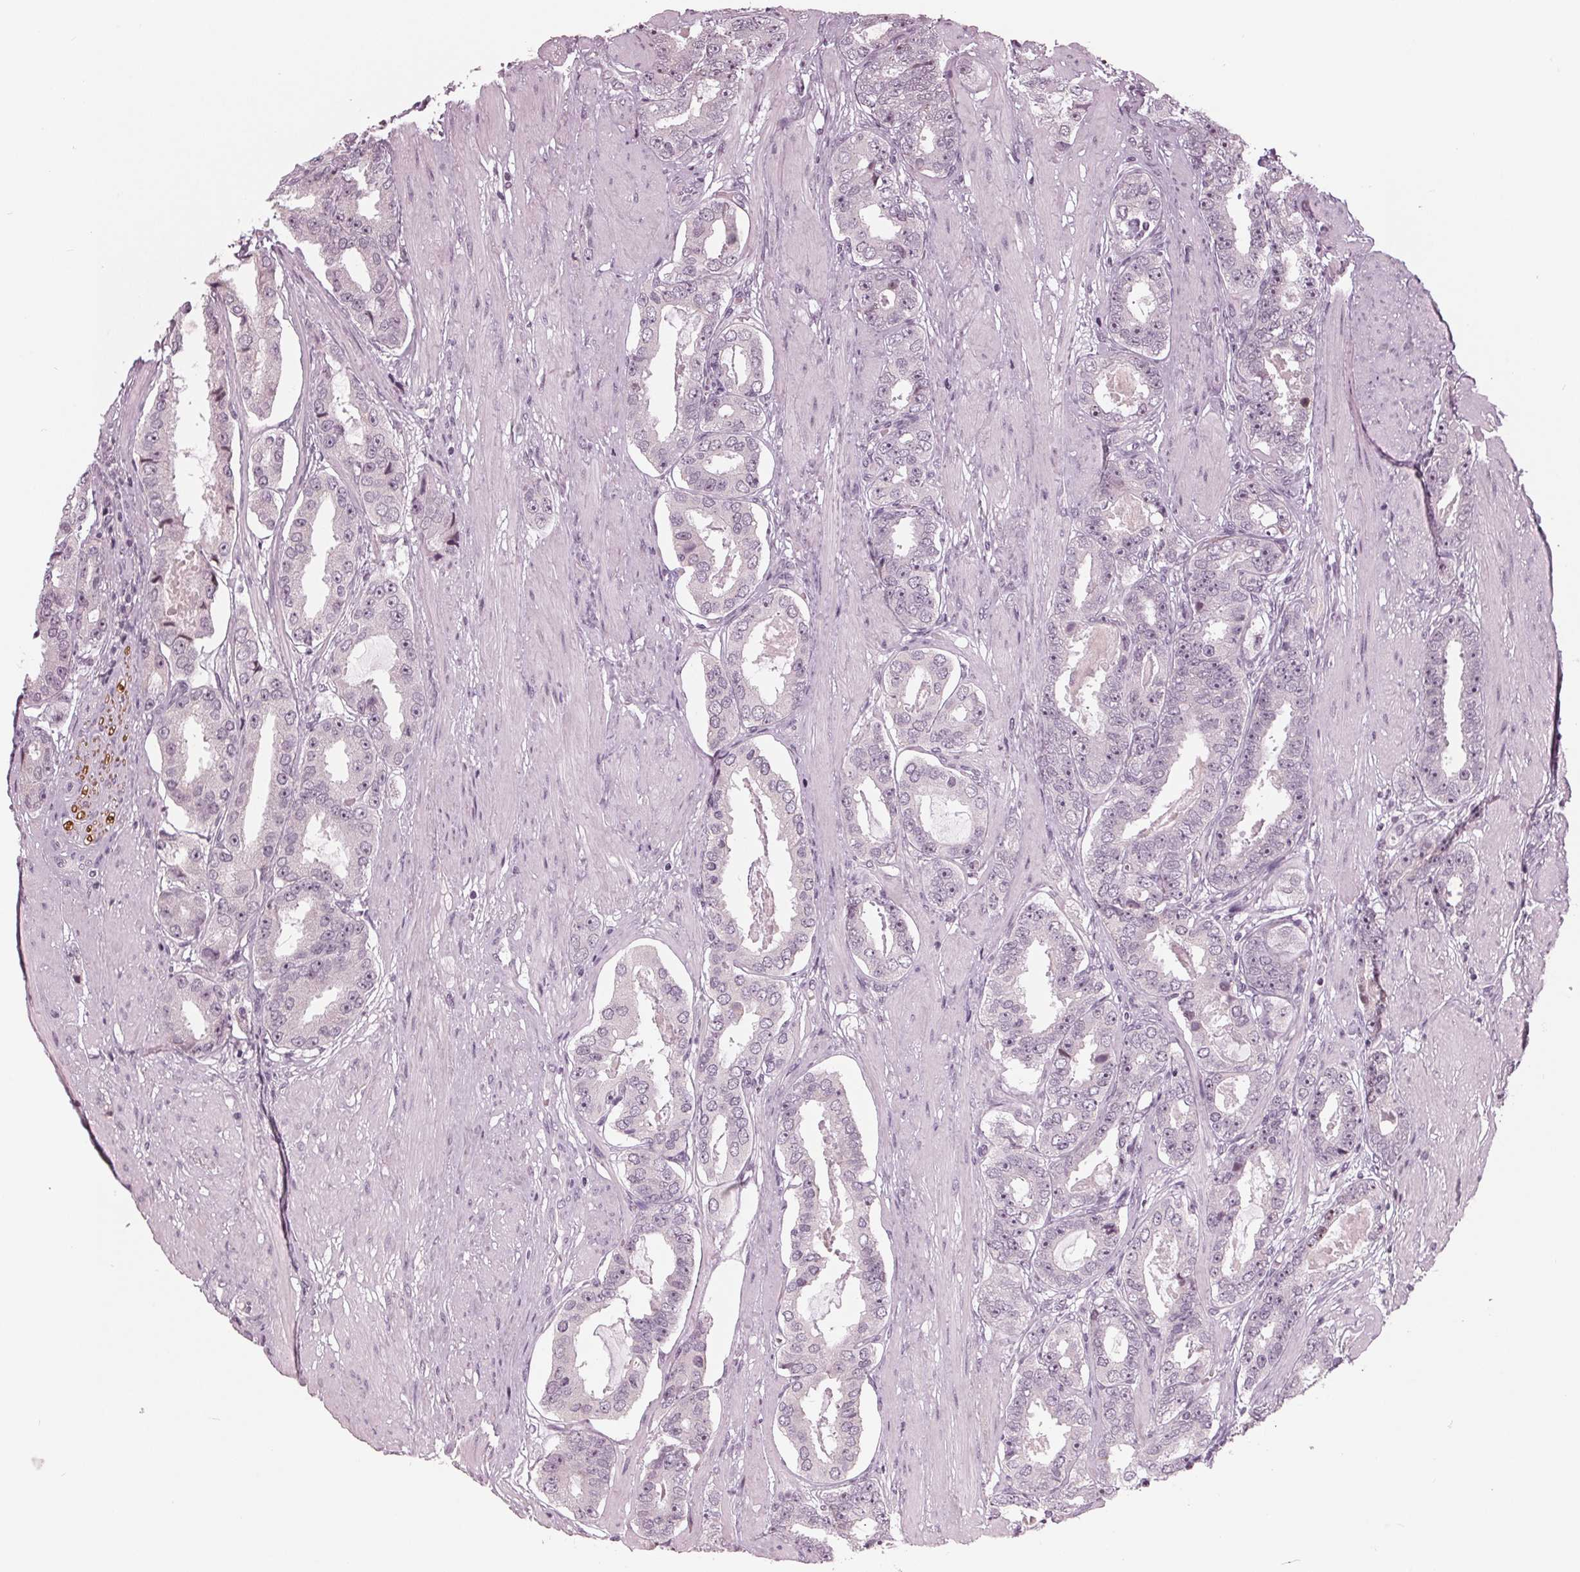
{"staining": {"intensity": "negative", "quantity": "none", "location": "none"}, "tissue": "prostate cancer", "cell_type": "Tumor cells", "image_type": "cancer", "snomed": [{"axis": "morphology", "description": "Adenocarcinoma, High grade"}, {"axis": "topography", "description": "Prostate"}], "caption": "There is no significant staining in tumor cells of high-grade adenocarcinoma (prostate).", "gene": "ADPRHL1", "patient": {"sex": "male", "age": 63}}